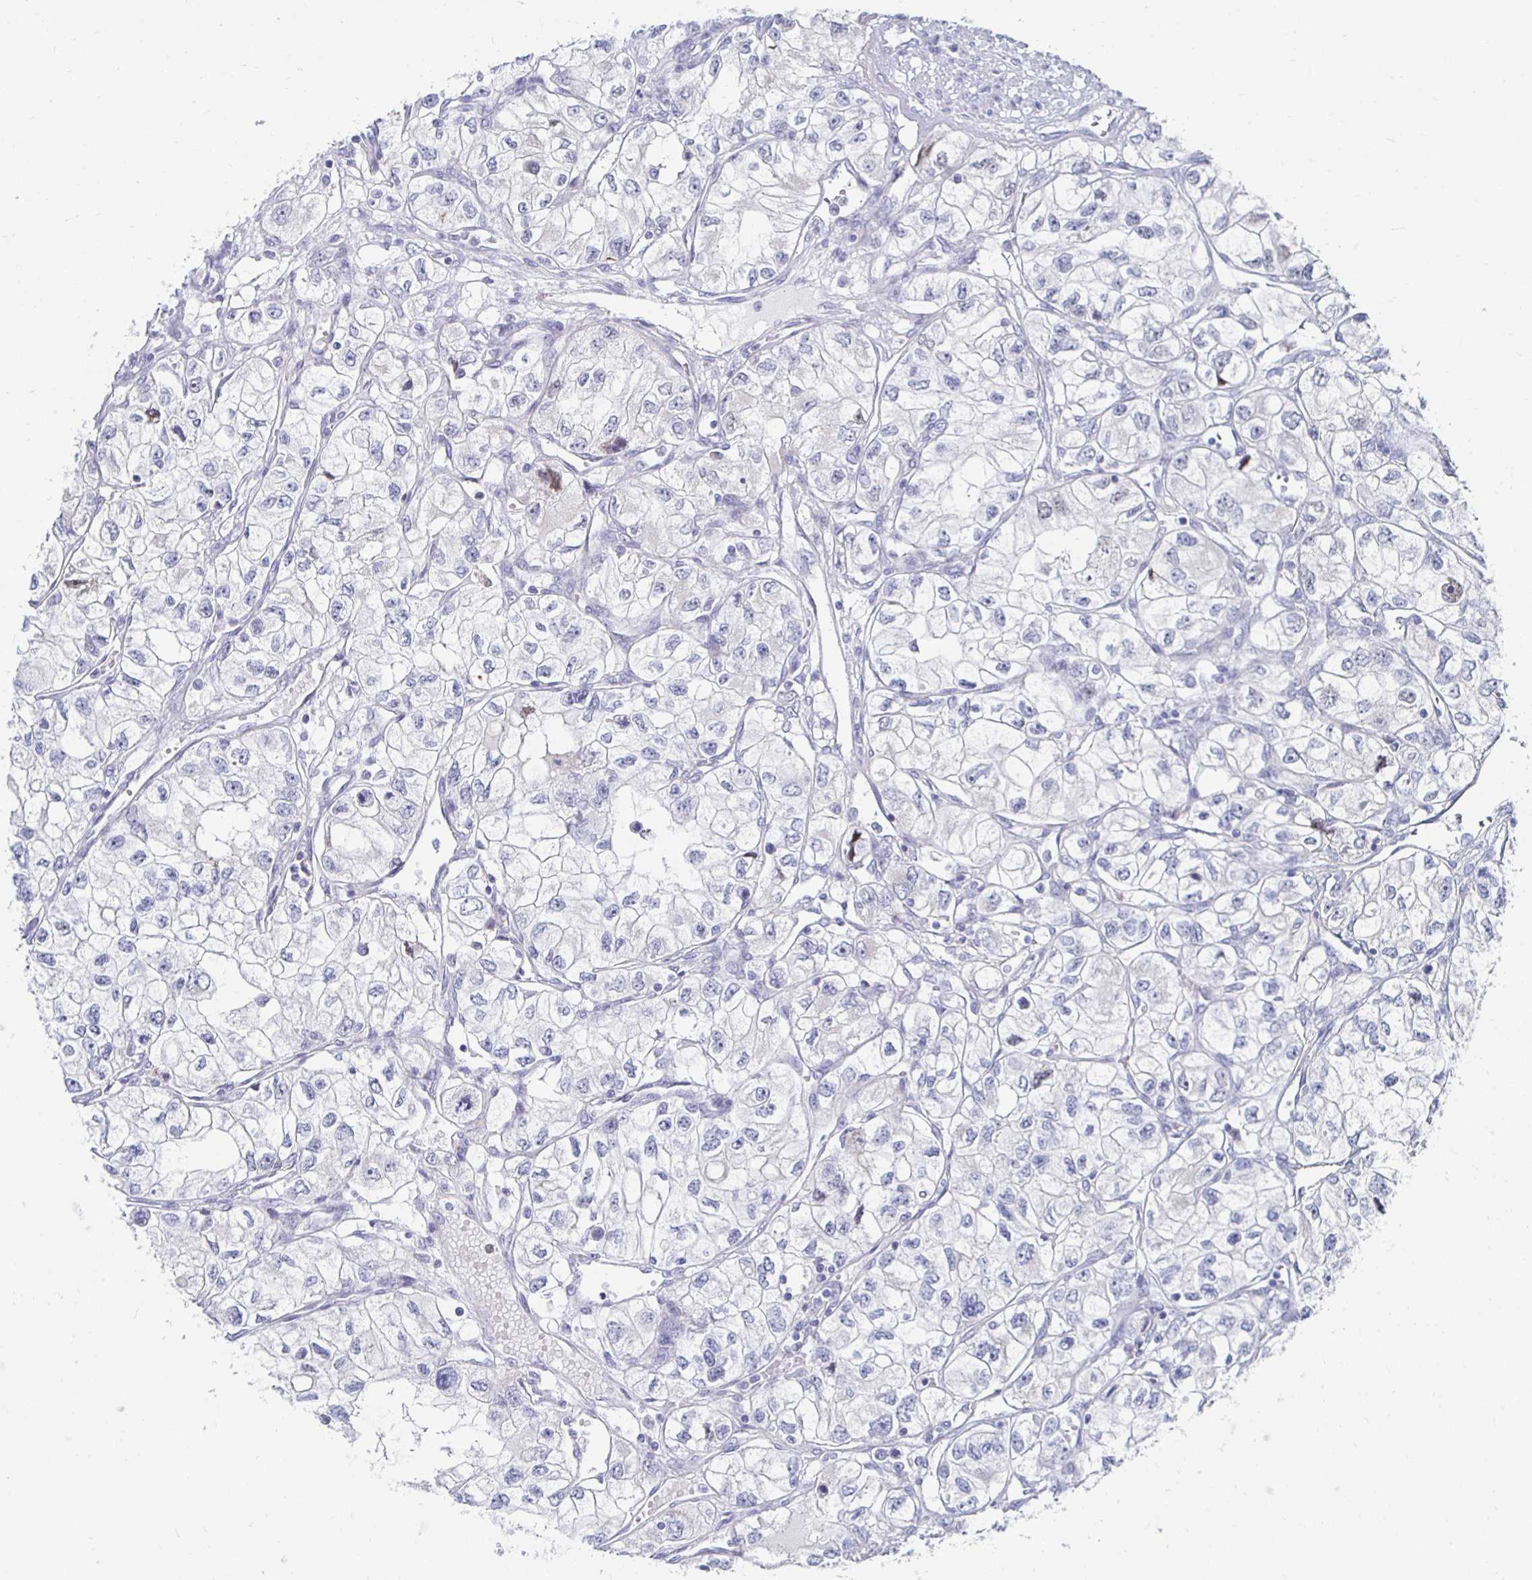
{"staining": {"intensity": "negative", "quantity": "none", "location": "none"}, "tissue": "renal cancer", "cell_type": "Tumor cells", "image_type": "cancer", "snomed": [{"axis": "morphology", "description": "Adenocarcinoma, NOS"}, {"axis": "topography", "description": "Kidney"}], "caption": "Protein analysis of renal cancer (adenocarcinoma) demonstrates no significant expression in tumor cells. (Brightfield microscopy of DAB (3,3'-diaminobenzidine) immunohistochemistry at high magnification).", "gene": "NOCT", "patient": {"sex": "female", "age": 59}}